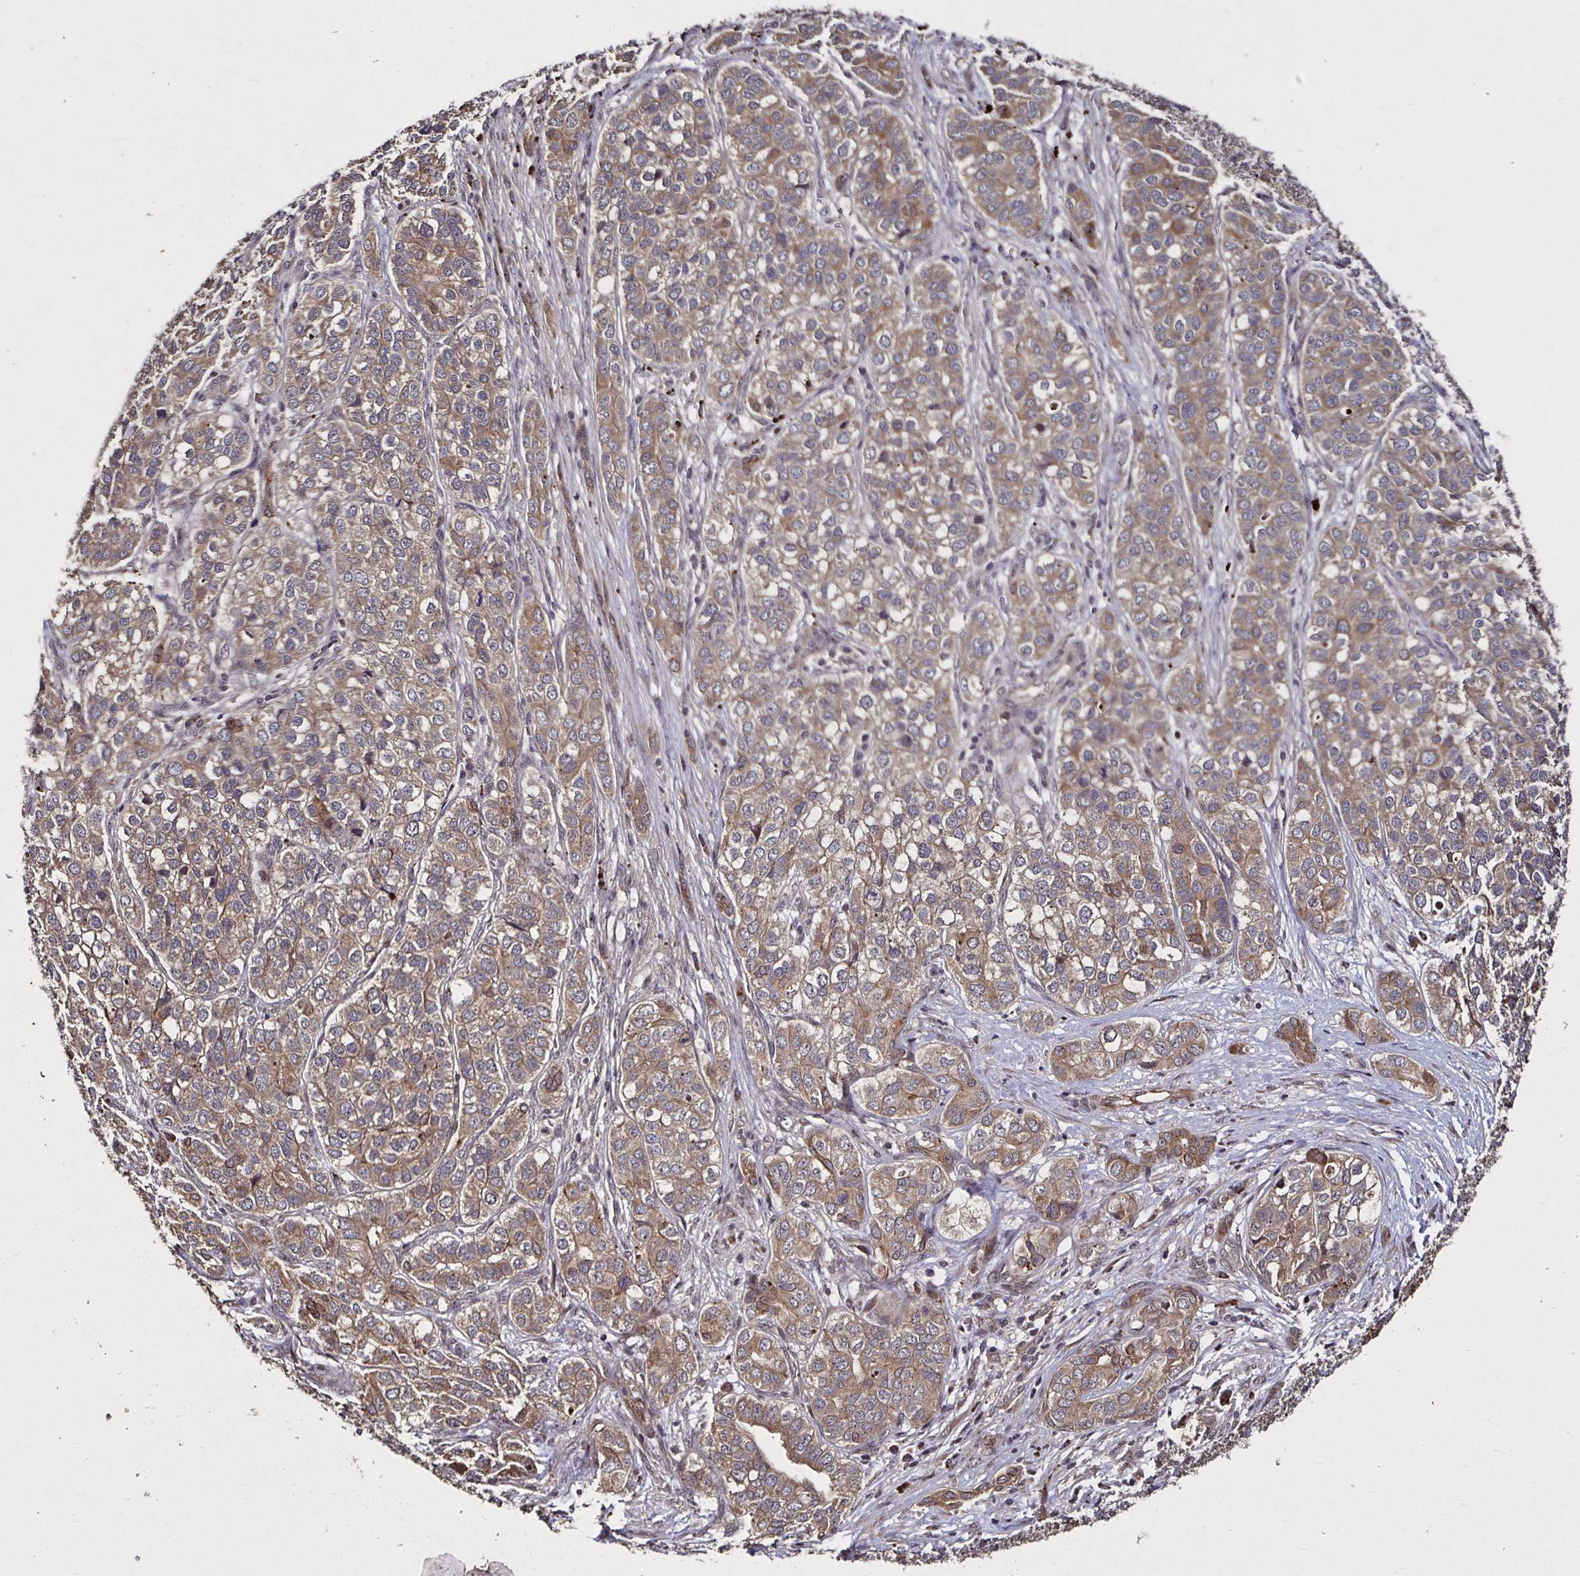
{"staining": {"intensity": "moderate", "quantity": ">75%", "location": "cytoplasmic/membranous"}, "tissue": "liver cancer", "cell_type": "Tumor cells", "image_type": "cancer", "snomed": [{"axis": "morphology", "description": "Cholangiocarcinoma"}, {"axis": "topography", "description": "Liver"}], "caption": "A photomicrograph of human liver cholangiocarcinoma stained for a protein reveals moderate cytoplasmic/membranous brown staining in tumor cells.", "gene": "SMYD3", "patient": {"sex": "male", "age": 56}}